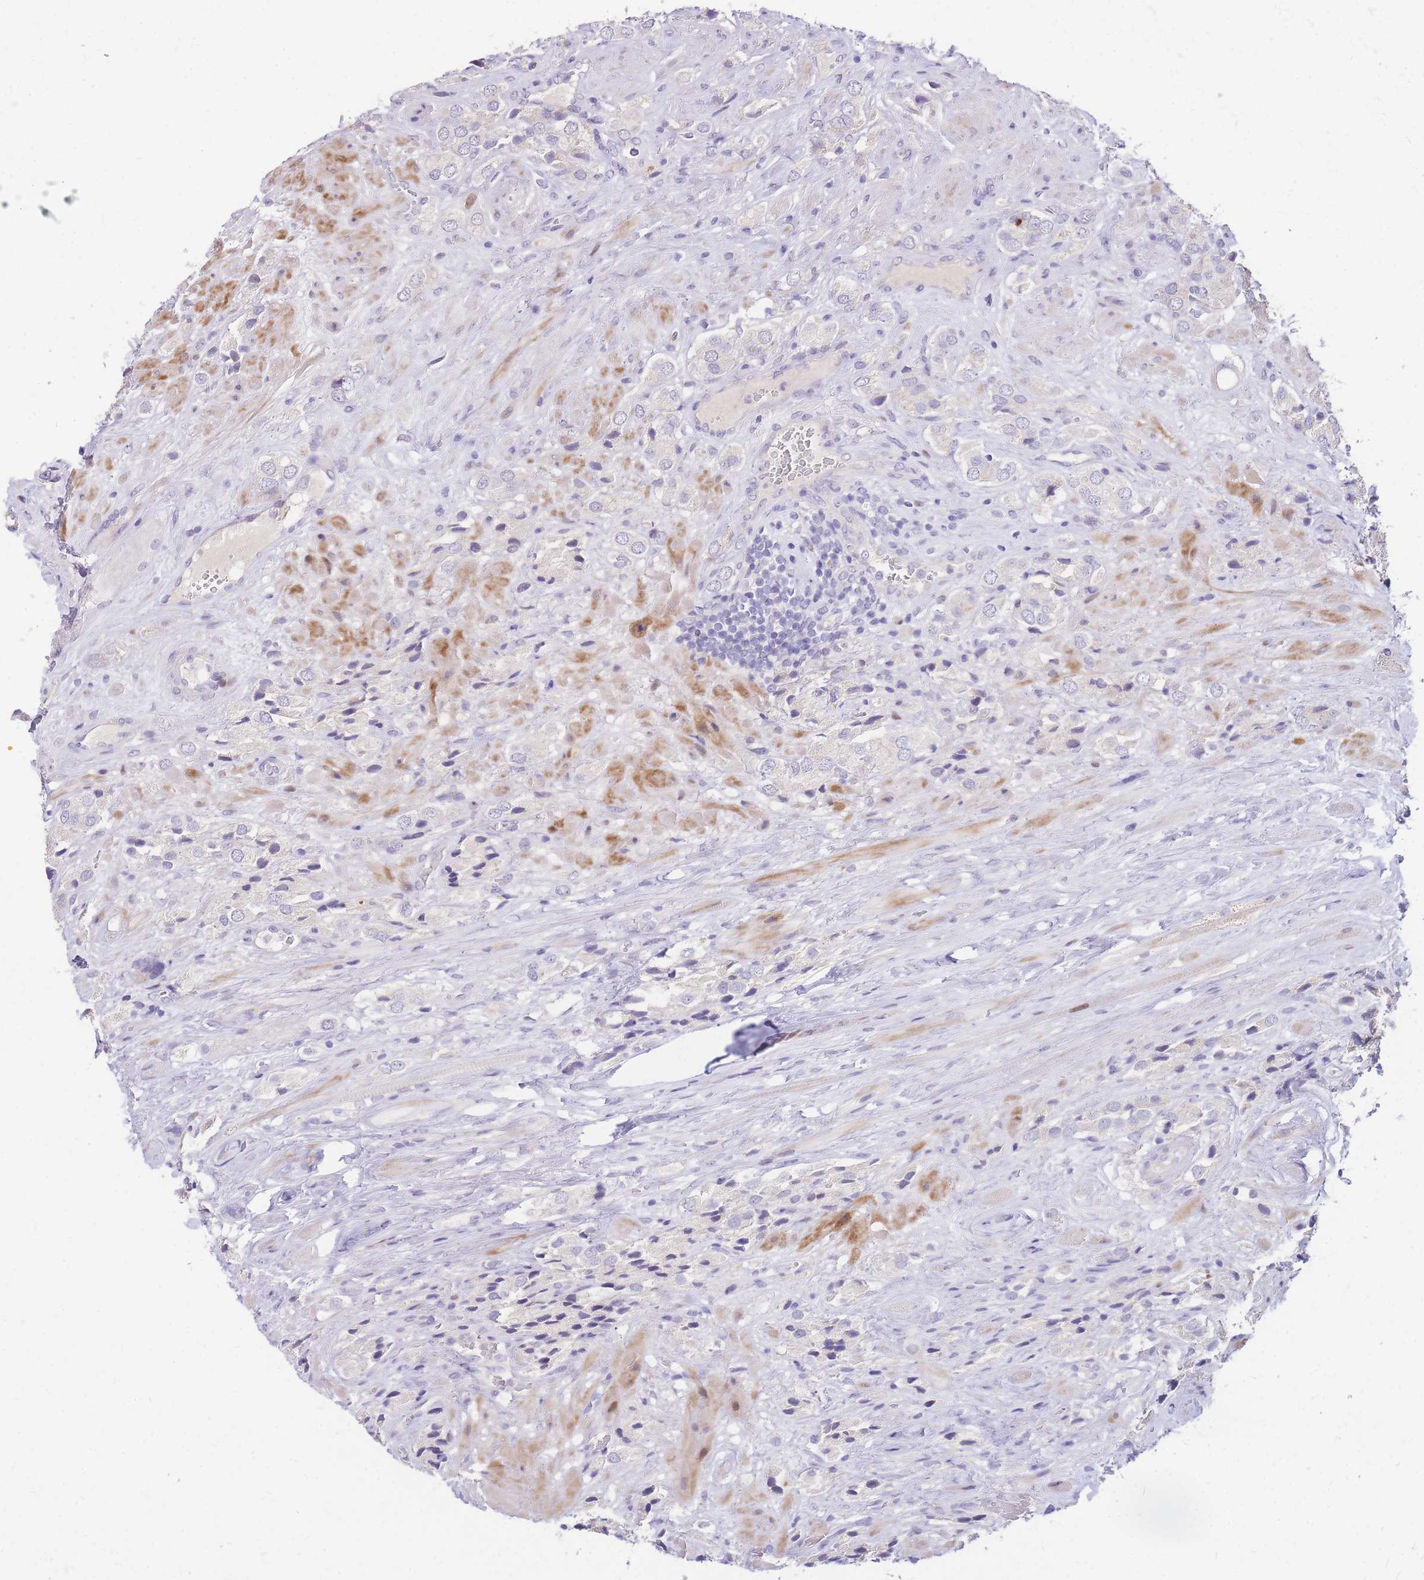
{"staining": {"intensity": "negative", "quantity": "none", "location": "none"}, "tissue": "prostate cancer", "cell_type": "Tumor cells", "image_type": "cancer", "snomed": [{"axis": "morphology", "description": "Adenocarcinoma, High grade"}, {"axis": "topography", "description": "Prostate and seminal vesicle, NOS"}], "caption": "Tumor cells show no significant protein positivity in prostate cancer.", "gene": "SHCBP1", "patient": {"sex": "male", "age": 64}}